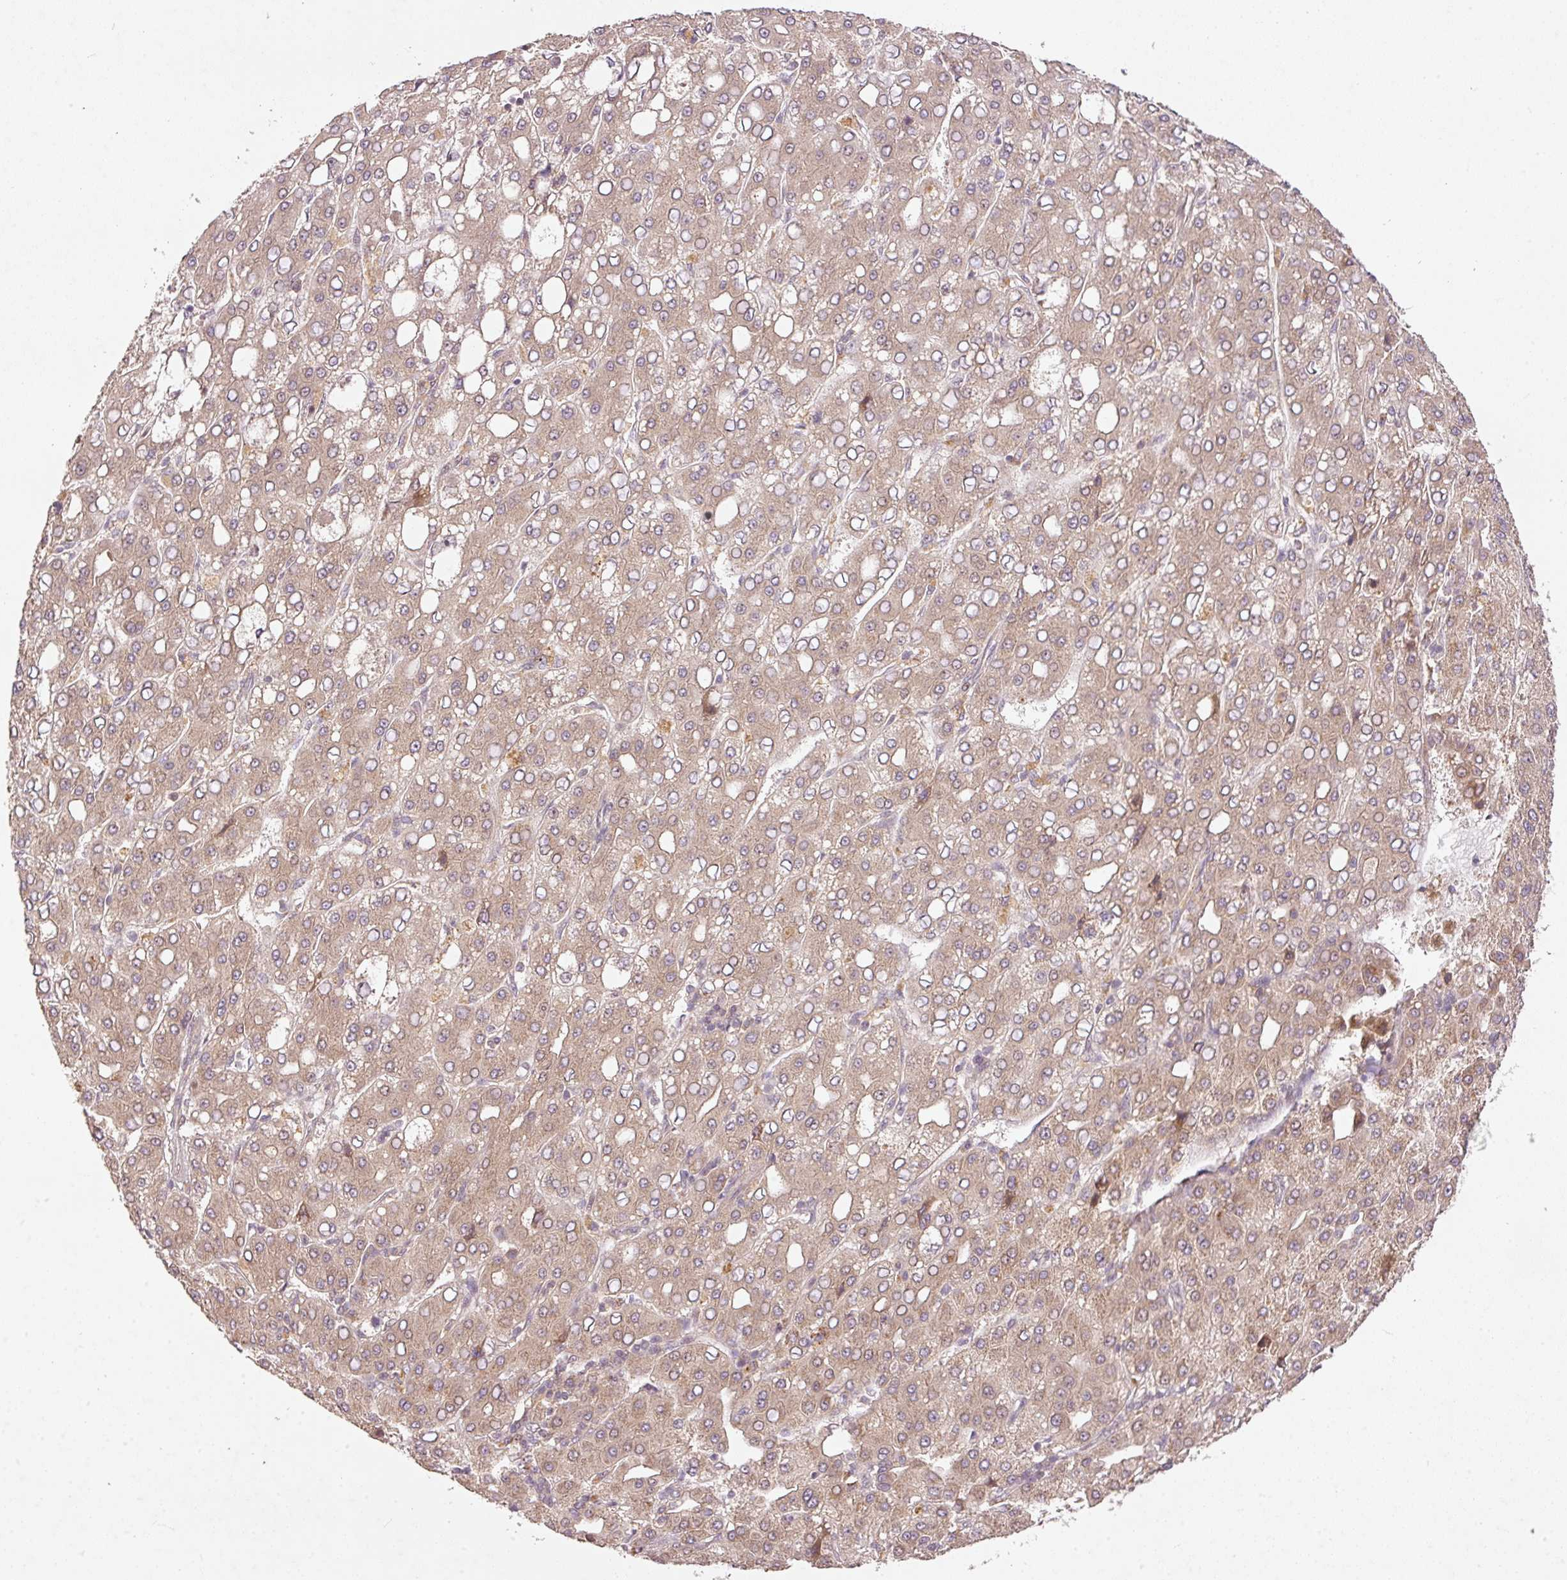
{"staining": {"intensity": "weak", "quantity": ">75%", "location": "cytoplasmic/membranous"}, "tissue": "liver cancer", "cell_type": "Tumor cells", "image_type": "cancer", "snomed": [{"axis": "morphology", "description": "Carcinoma, Hepatocellular, NOS"}, {"axis": "topography", "description": "Liver"}], "caption": "Hepatocellular carcinoma (liver) stained with DAB IHC displays low levels of weak cytoplasmic/membranous staining in about >75% of tumor cells. The protein of interest is shown in brown color, while the nuclei are stained blue.", "gene": "PCDHB1", "patient": {"sex": "male", "age": 65}}